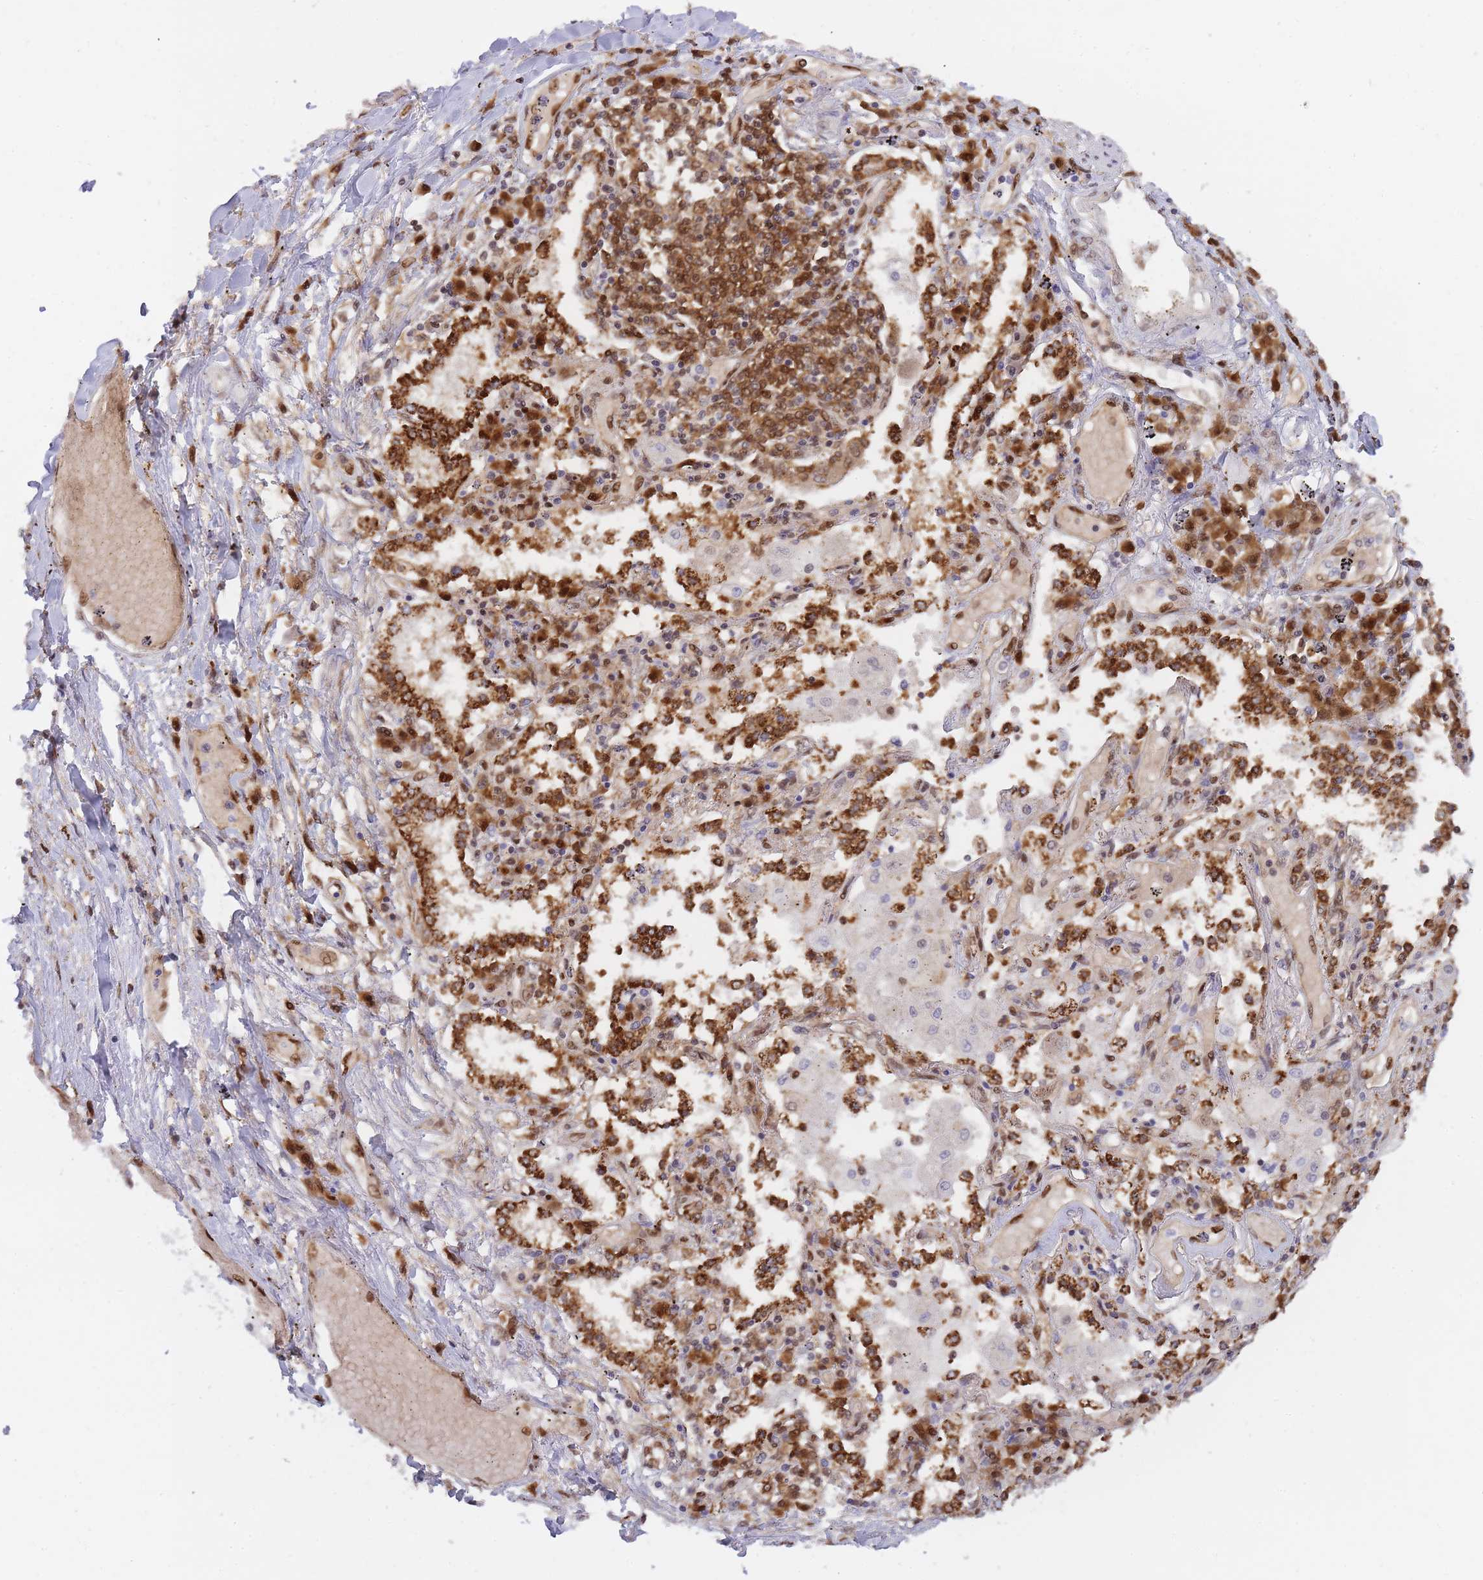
{"staining": {"intensity": "moderate", "quantity": ">75%", "location": "cytoplasmic/membranous"}, "tissue": "lung cancer", "cell_type": "Tumor cells", "image_type": "cancer", "snomed": [{"axis": "morphology", "description": "Squamous cell carcinoma, NOS"}, {"axis": "topography", "description": "Lung"}], "caption": "The immunohistochemical stain shows moderate cytoplasmic/membranous positivity in tumor cells of lung cancer (squamous cell carcinoma) tissue.", "gene": "NSFL1C", "patient": {"sex": "male", "age": 65}}